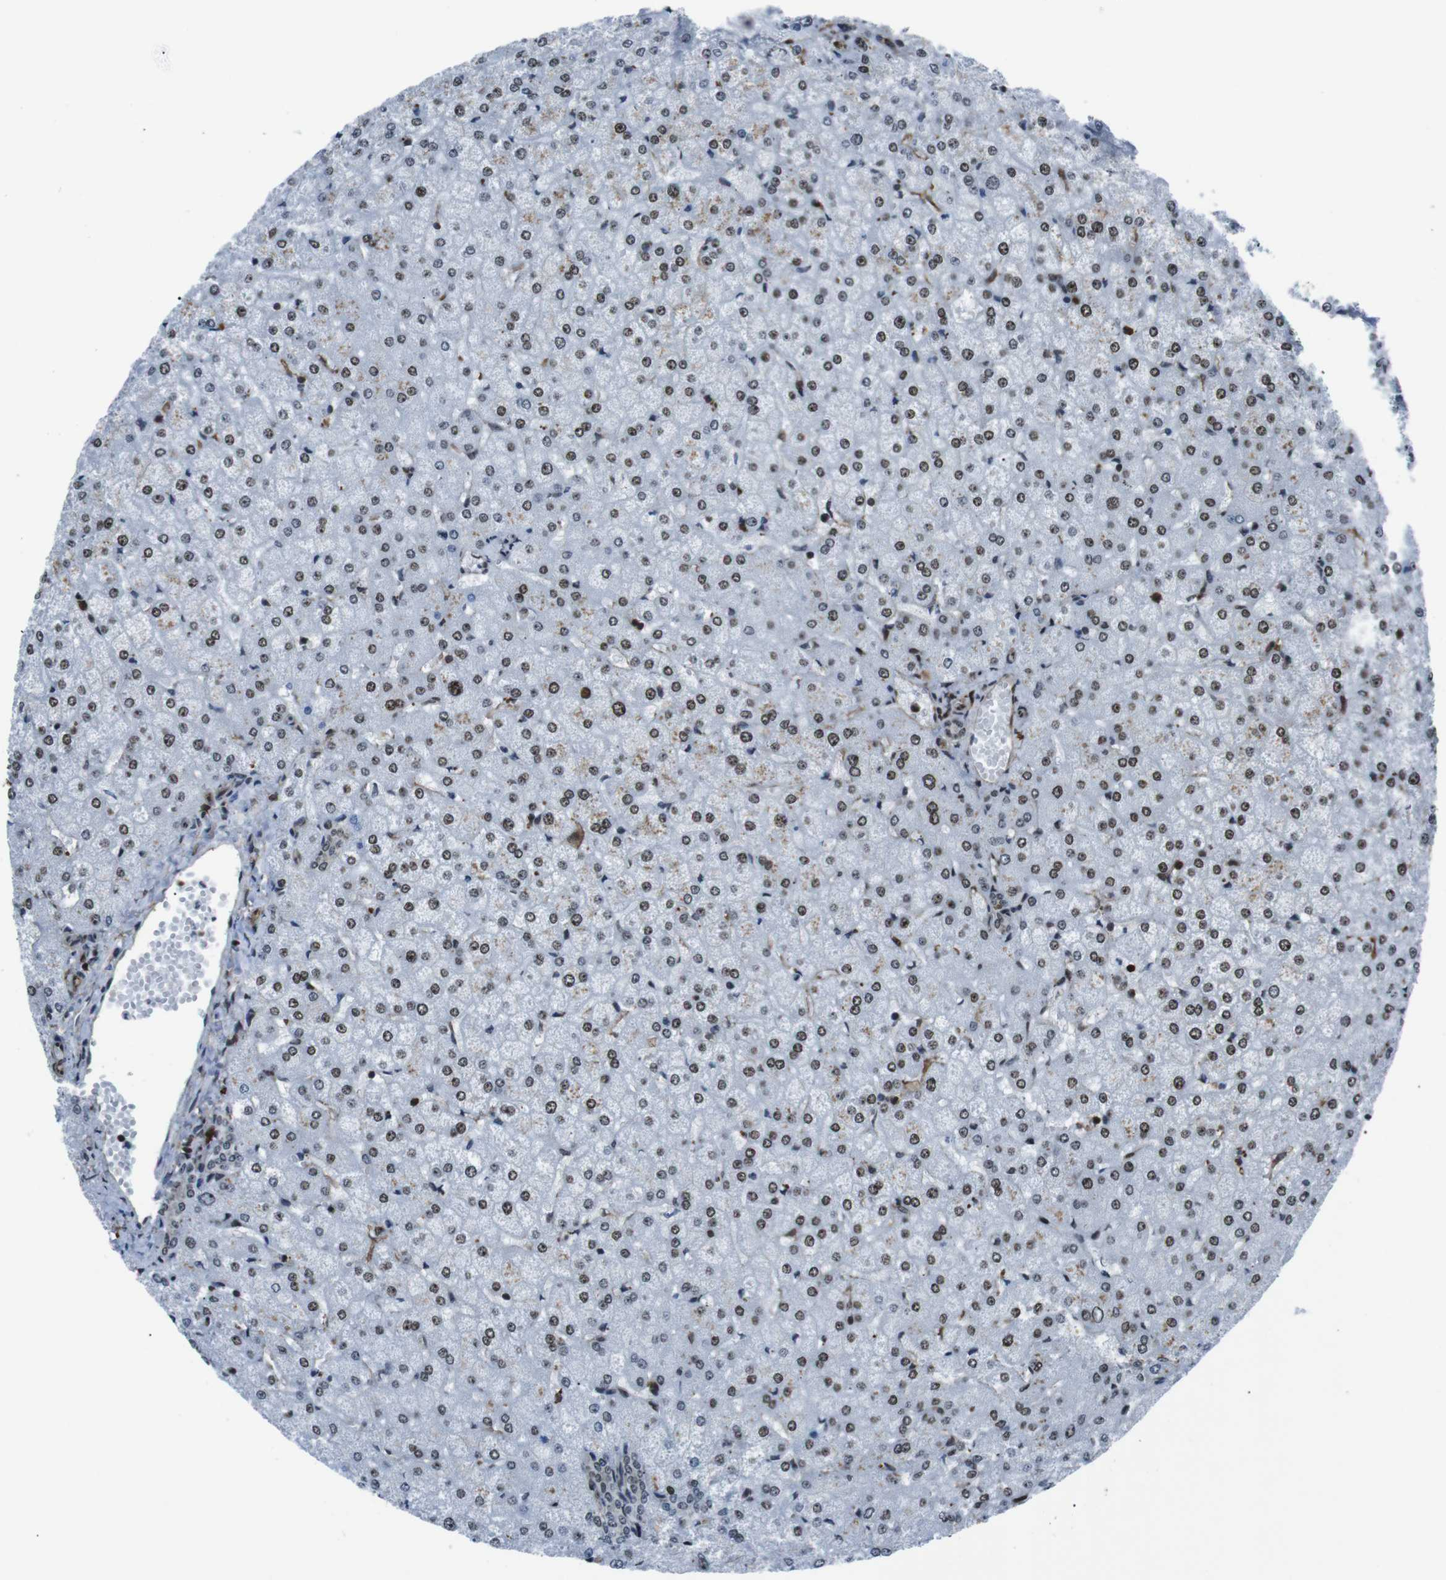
{"staining": {"intensity": "moderate", "quantity": ">75%", "location": "nuclear"}, "tissue": "liver", "cell_type": "Cholangiocytes", "image_type": "normal", "snomed": [{"axis": "morphology", "description": "Normal tissue, NOS"}, {"axis": "topography", "description": "Liver"}], "caption": "The micrograph shows staining of normal liver, revealing moderate nuclear protein positivity (brown color) within cholangiocytes.", "gene": "HNRNPU", "patient": {"sex": "female", "age": 32}}